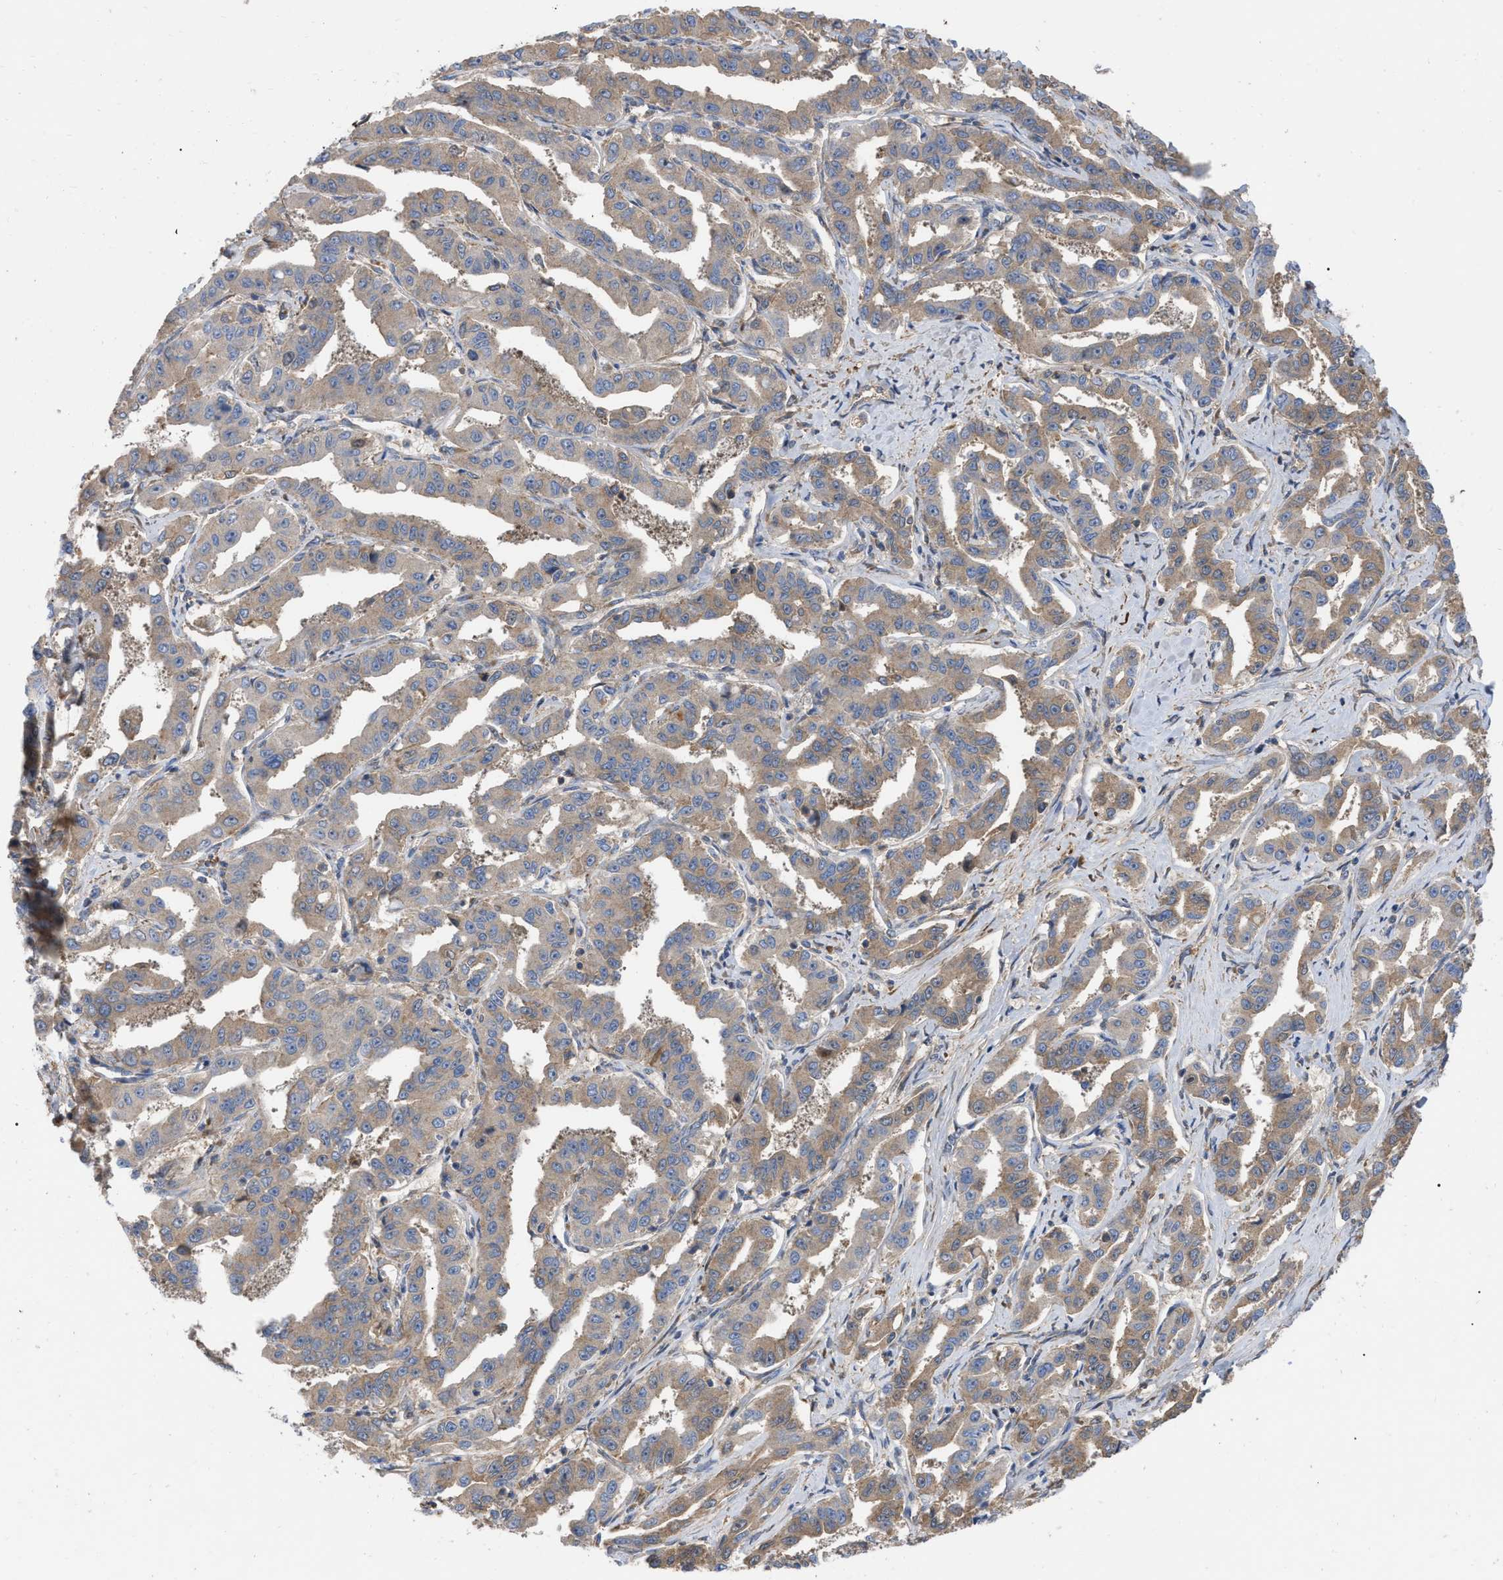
{"staining": {"intensity": "weak", "quantity": ">75%", "location": "cytoplasmic/membranous"}, "tissue": "liver cancer", "cell_type": "Tumor cells", "image_type": "cancer", "snomed": [{"axis": "morphology", "description": "Cholangiocarcinoma"}, {"axis": "topography", "description": "Liver"}], "caption": "Liver cholangiocarcinoma stained with a brown dye reveals weak cytoplasmic/membranous positive expression in about >75% of tumor cells.", "gene": "RABEP1", "patient": {"sex": "male", "age": 59}}